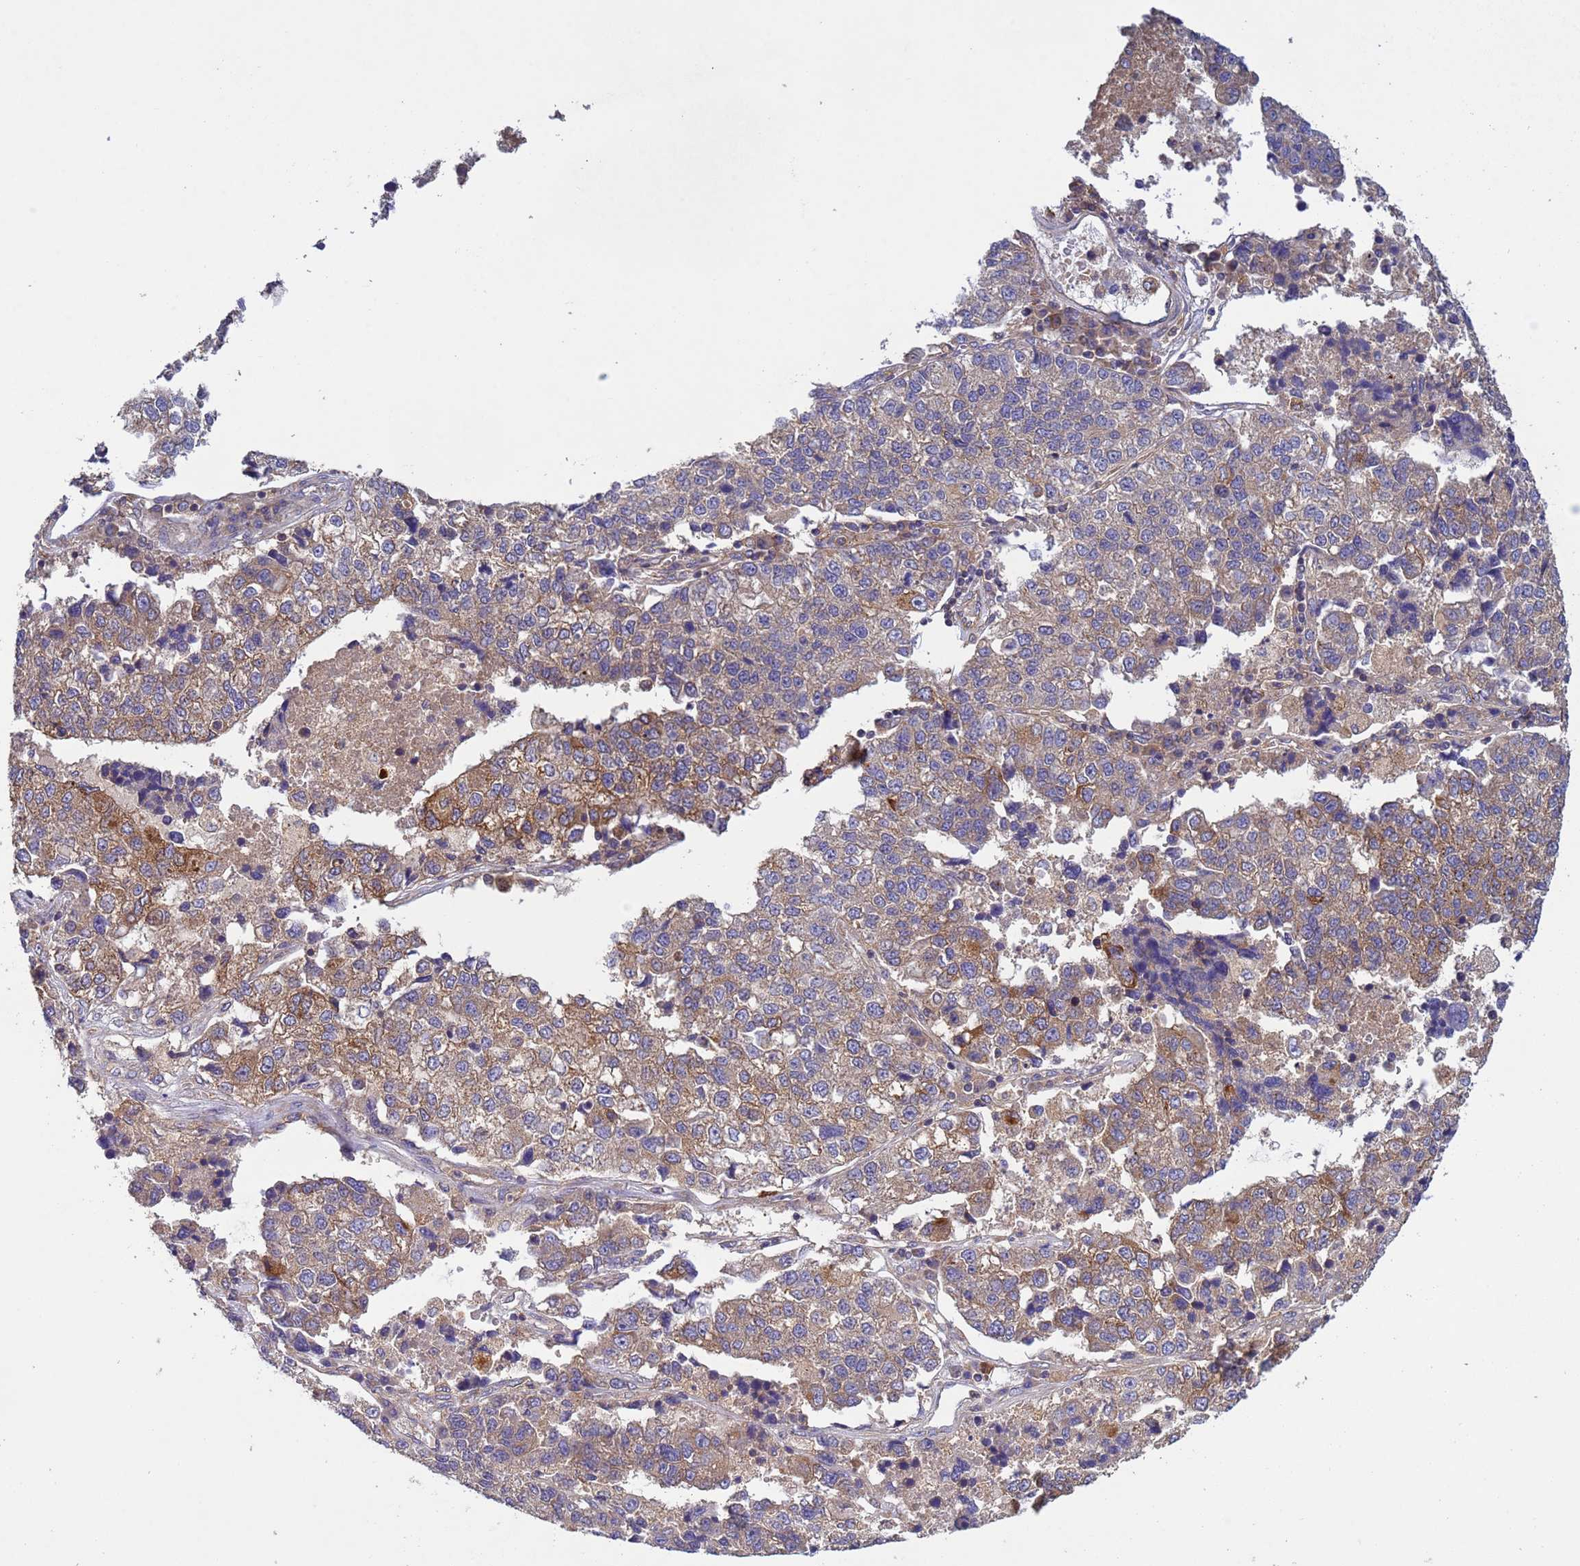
{"staining": {"intensity": "moderate", "quantity": "<25%", "location": "cytoplasmic/membranous"}, "tissue": "lung cancer", "cell_type": "Tumor cells", "image_type": "cancer", "snomed": [{"axis": "morphology", "description": "Adenocarcinoma, NOS"}, {"axis": "topography", "description": "Lung"}], "caption": "Tumor cells show low levels of moderate cytoplasmic/membranous positivity in about <25% of cells in lung cancer. The staining was performed using DAB (3,3'-diaminobenzidine), with brown indicating positive protein expression. Nuclei are stained blue with hematoxylin.", "gene": "RAB10", "patient": {"sex": "male", "age": 49}}